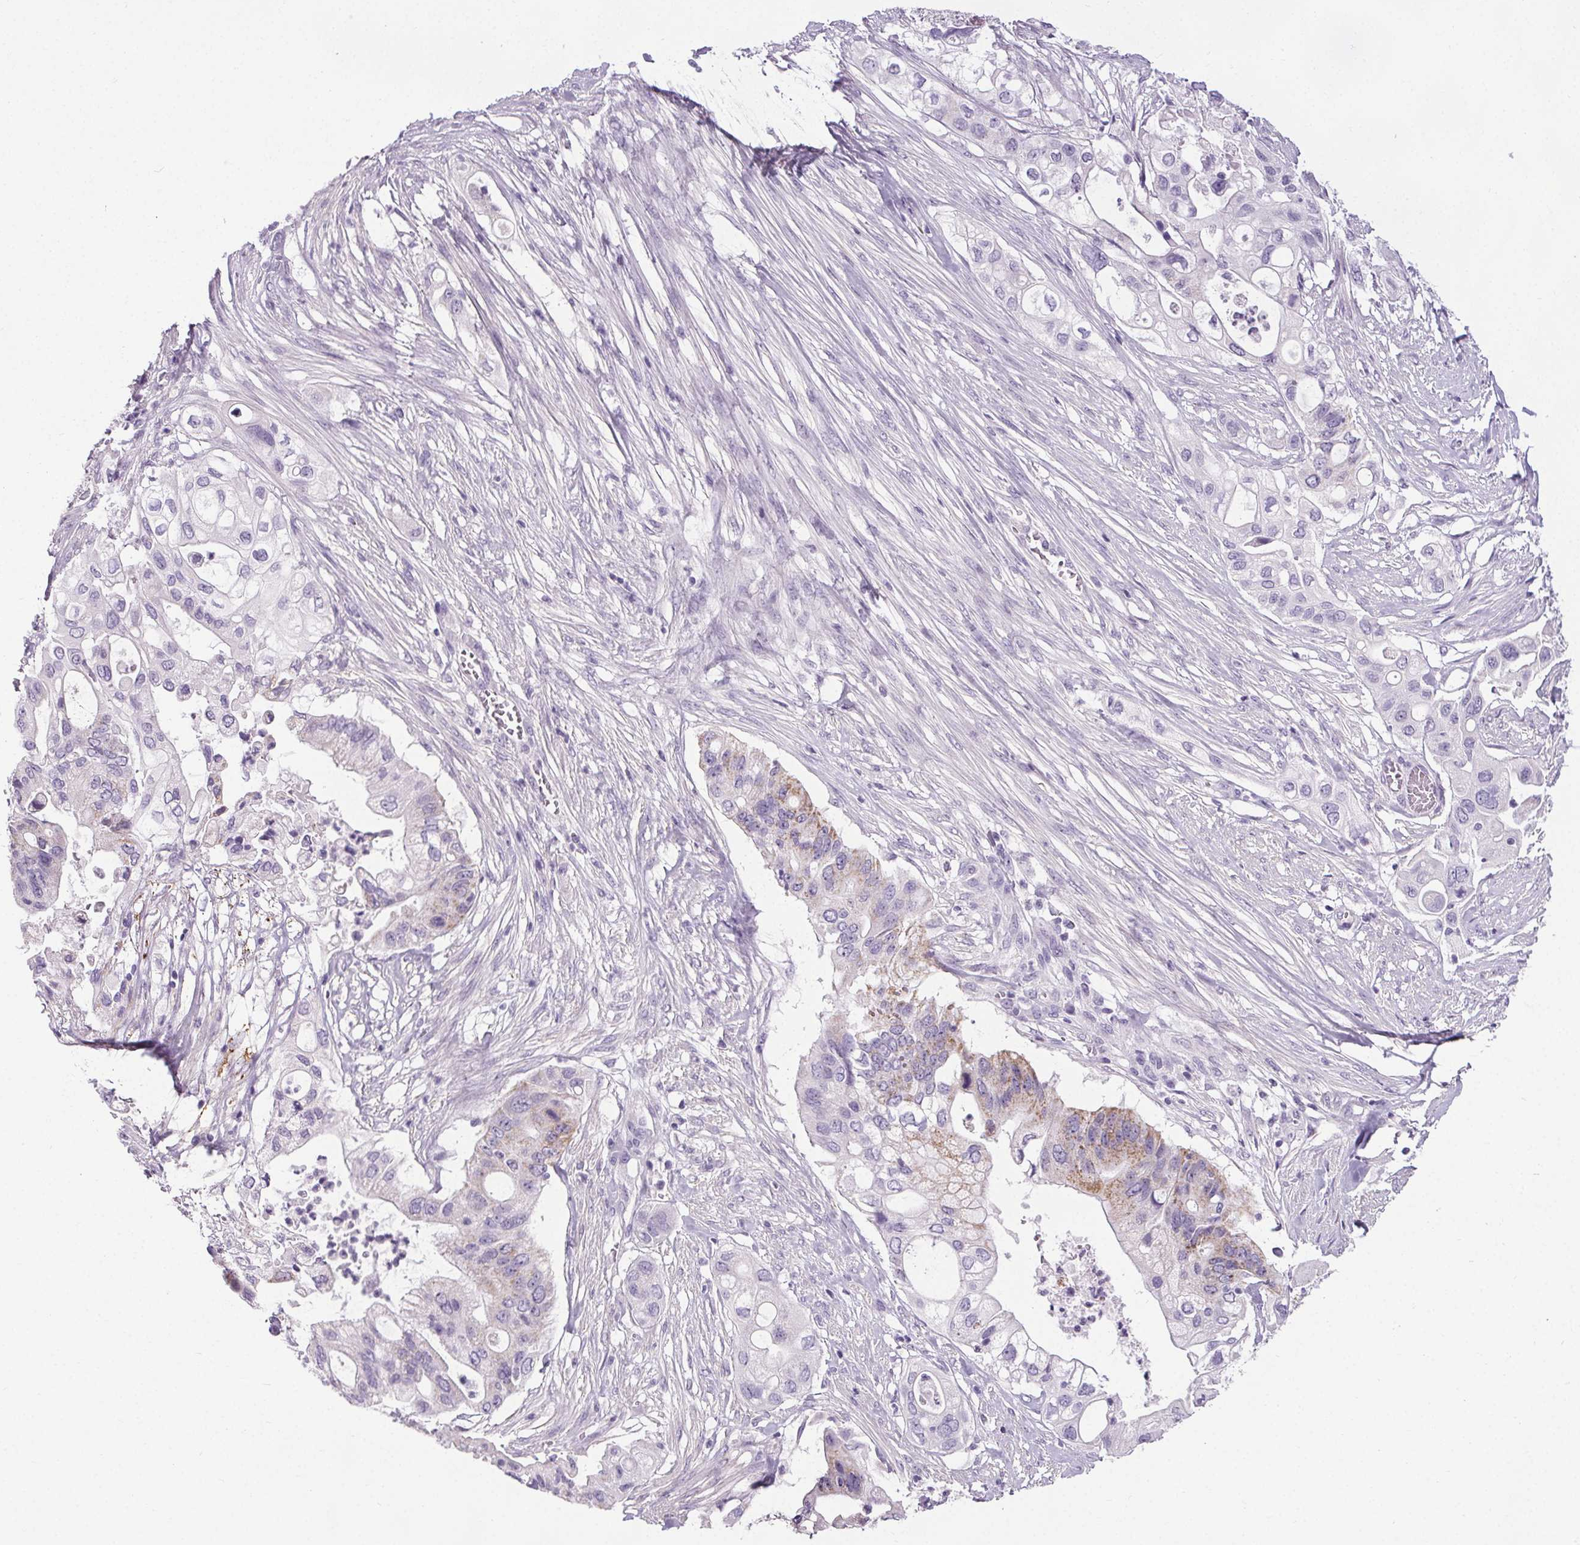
{"staining": {"intensity": "moderate", "quantity": "<25%", "location": "cytoplasmic/membranous"}, "tissue": "pancreatic cancer", "cell_type": "Tumor cells", "image_type": "cancer", "snomed": [{"axis": "morphology", "description": "Adenocarcinoma, NOS"}, {"axis": "topography", "description": "Pancreas"}], "caption": "Pancreatic cancer was stained to show a protein in brown. There is low levels of moderate cytoplasmic/membranous positivity in about <25% of tumor cells.", "gene": "ELAVL2", "patient": {"sex": "female", "age": 72}}